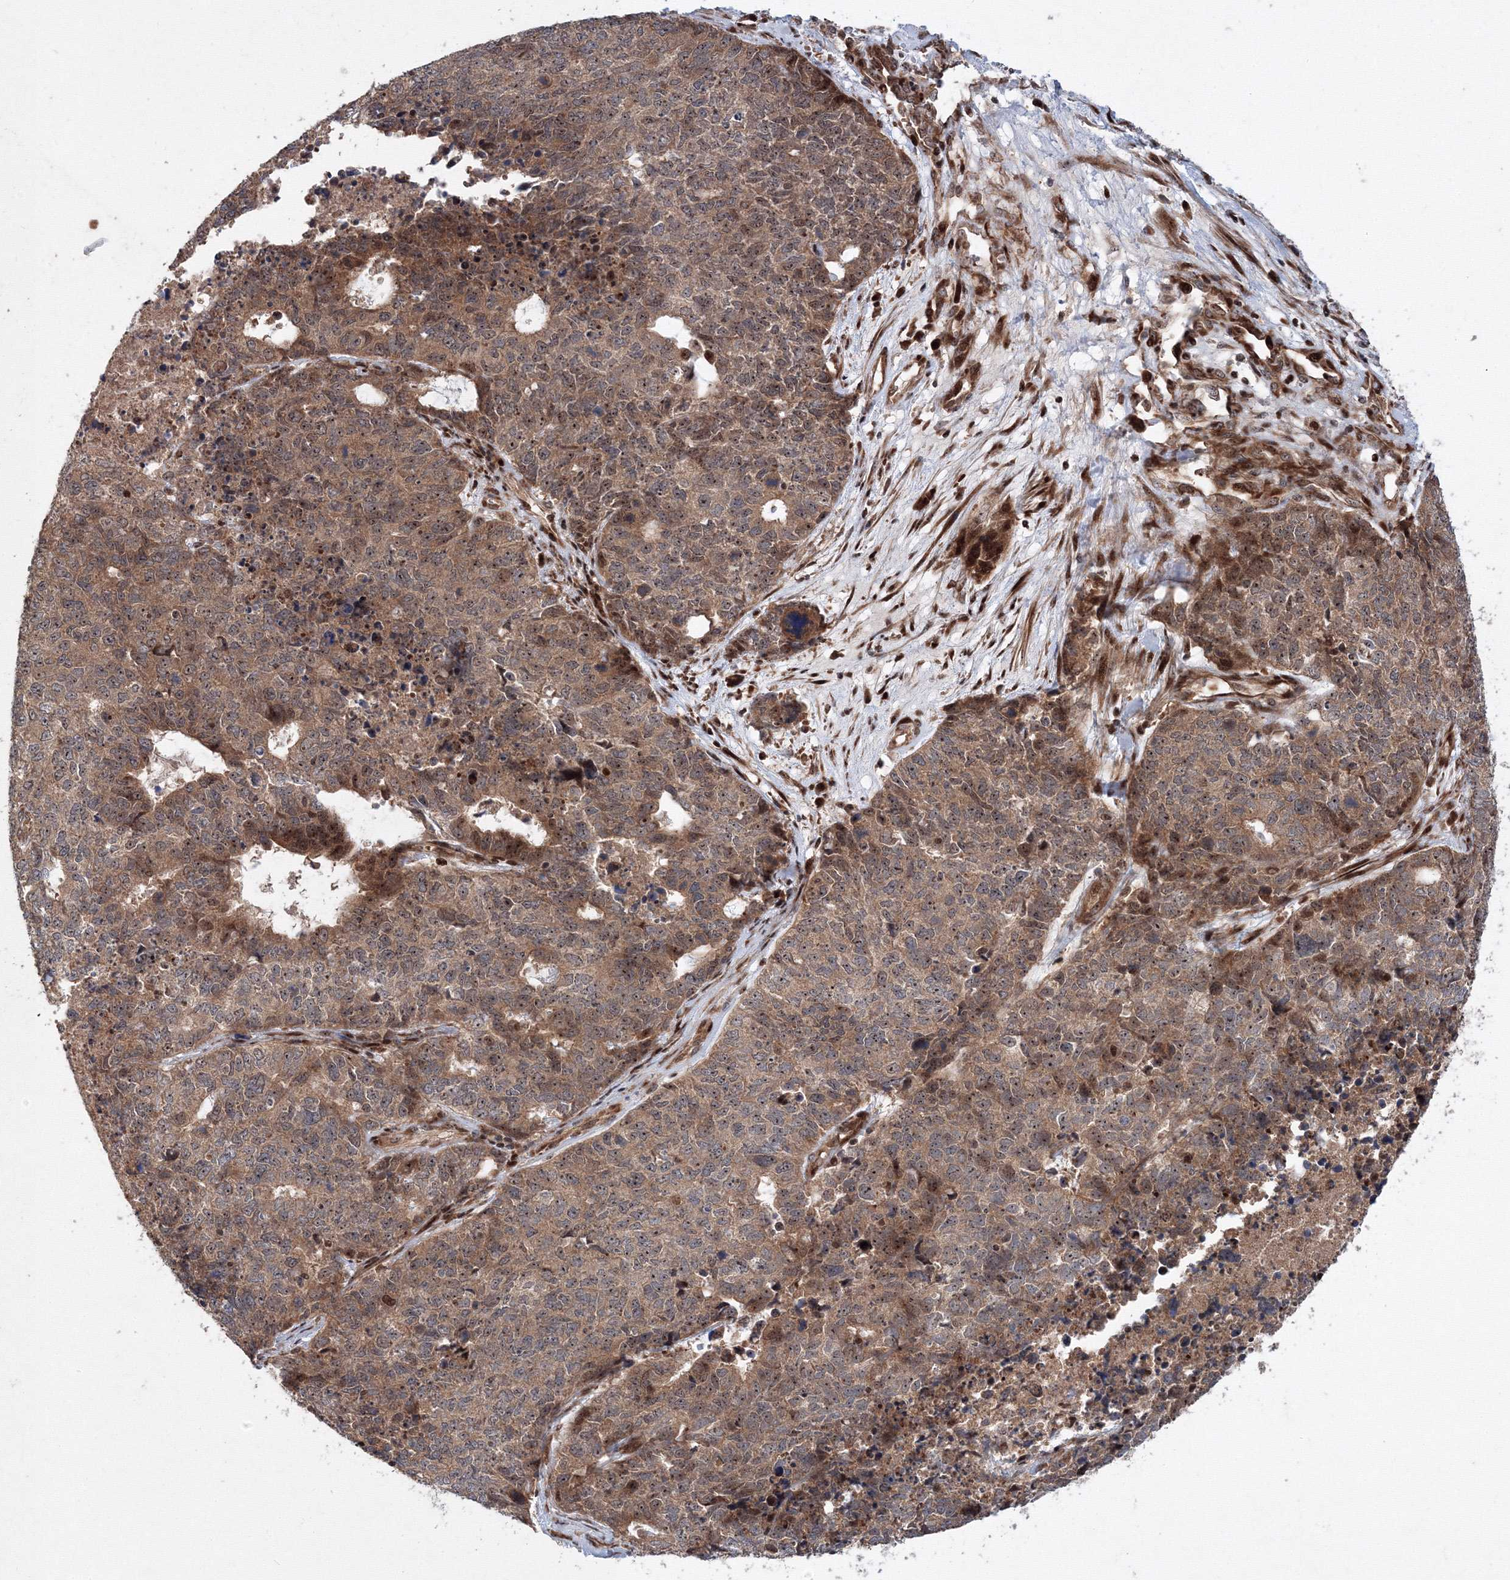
{"staining": {"intensity": "moderate", "quantity": ">75%", "location": "cytoplasmic/membranous,nuclear"}, "tissue": "cervical cancer", "cell_type": "Tumor cells", "image_type": "cancer", "snomed": [{"axis": "morphology", "description": "Squamous cell carcinoma, NOS"}, {"axis": "topography", "description": "Cervix"}], "caption": "Protein staining displays moderate cytoplasmic/membranous and nuclear expression in about >75% of tumor cells in cervical cancer. (brown staining indicates protein expression, while blue staining denotes nuclei).", "gene": "ANKAR", "patient": {"sex": "female", "age": 63}}